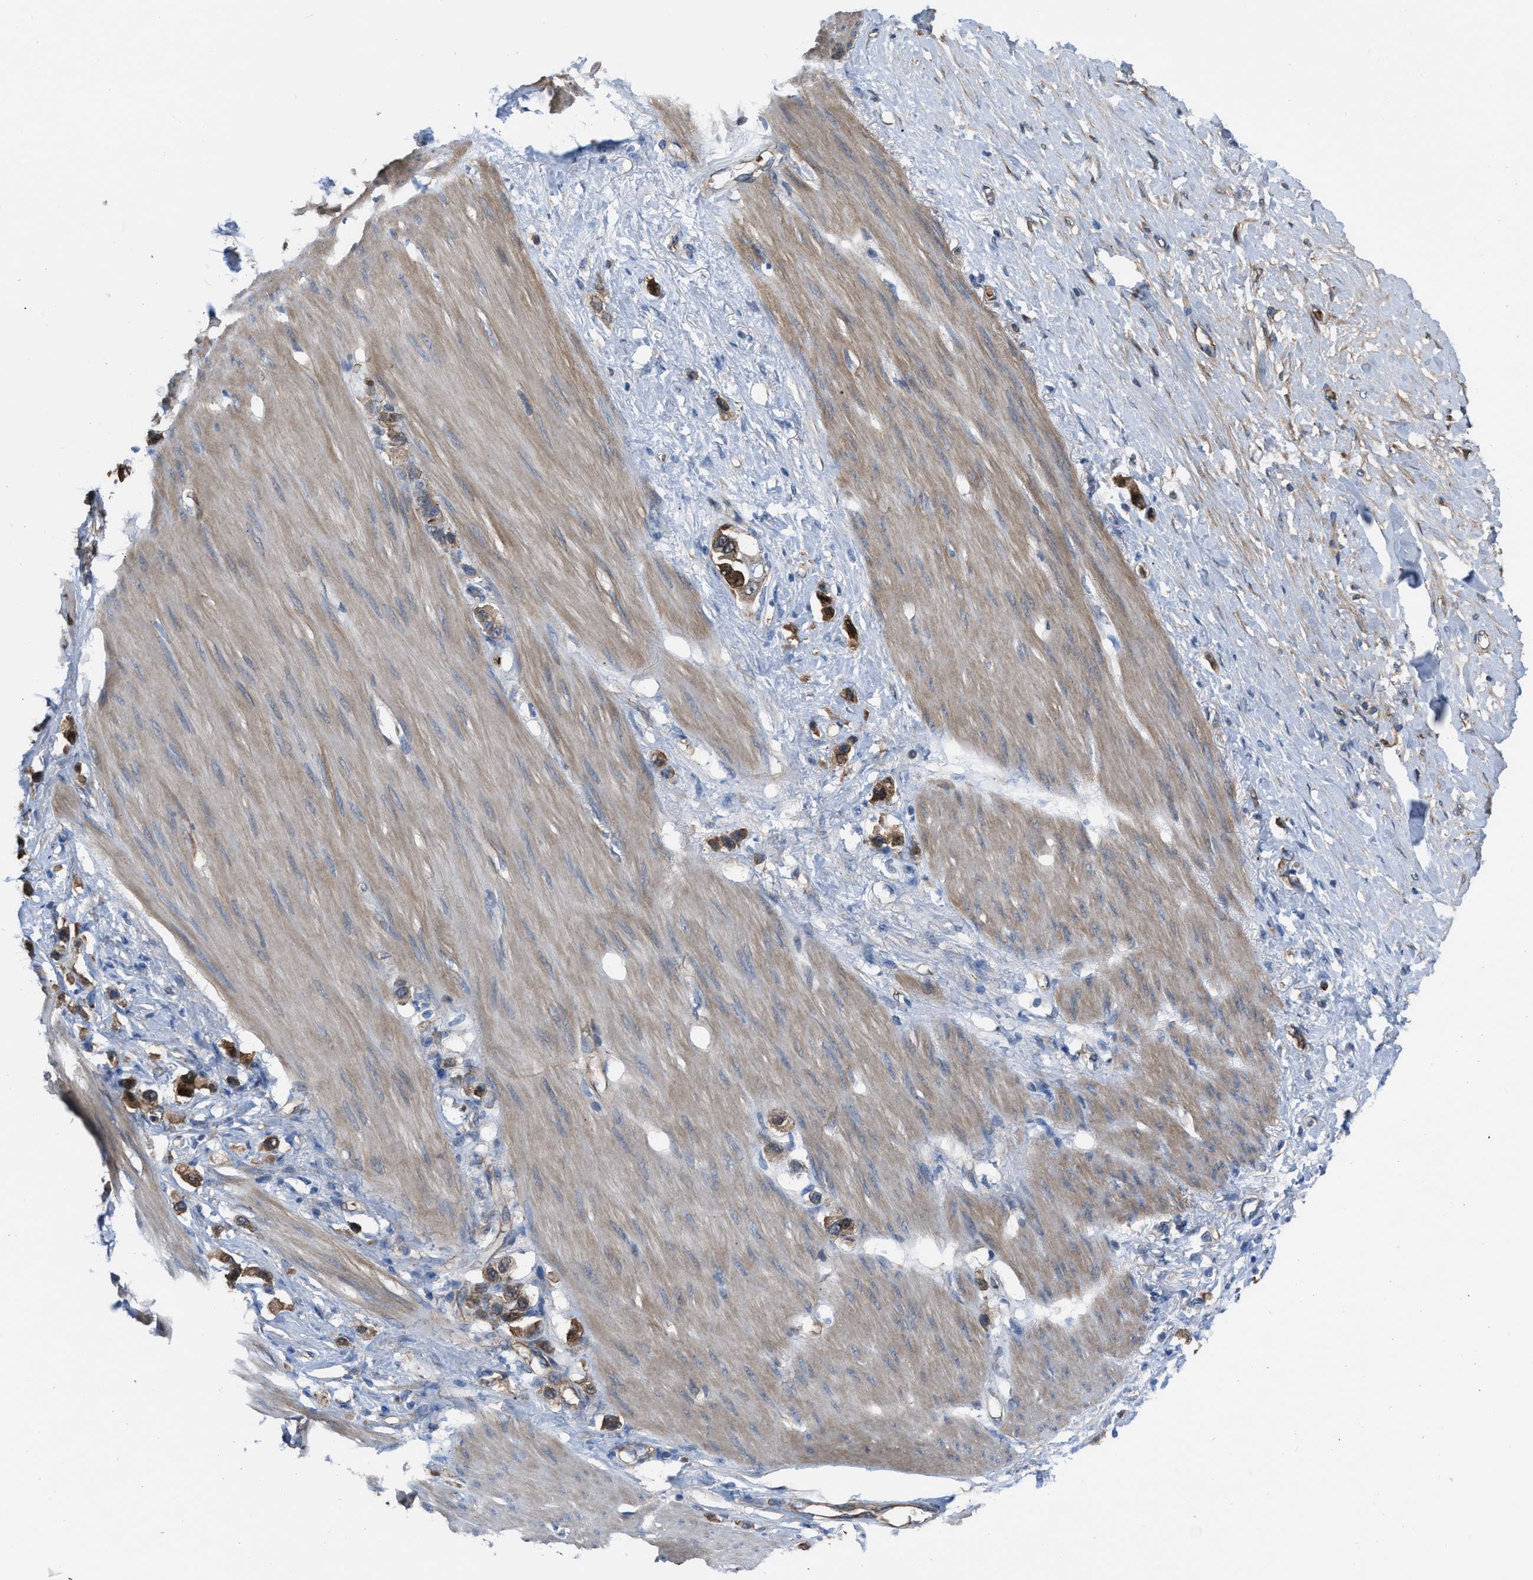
{"staining": {"intensity": "moderate", "quantity": ">75%", "location": "cytoplasmic/membranous"}, "tissue": "stomach cancer", "cell_type": "Tumor cells", "image_type": "cancer", "snomed": [{"axis": "morphology", "description": "Adenocarcinoma, NOS"}, {"axis": "topography", "description": "Stomach"}], "caption": "Protein staining reveals moderate cytoplasmic/membranous positivity in approximately >75% of tumor cells in adenocarcinoma (stomach). Using DAB (3,3'-diaminobenzidine) (brown) and hematoxylin (blue) stains, captured at high magnification using brightfield microscopy.", "gene": "TRIOBP", "patient": {"sex": "female", "age": 65}}